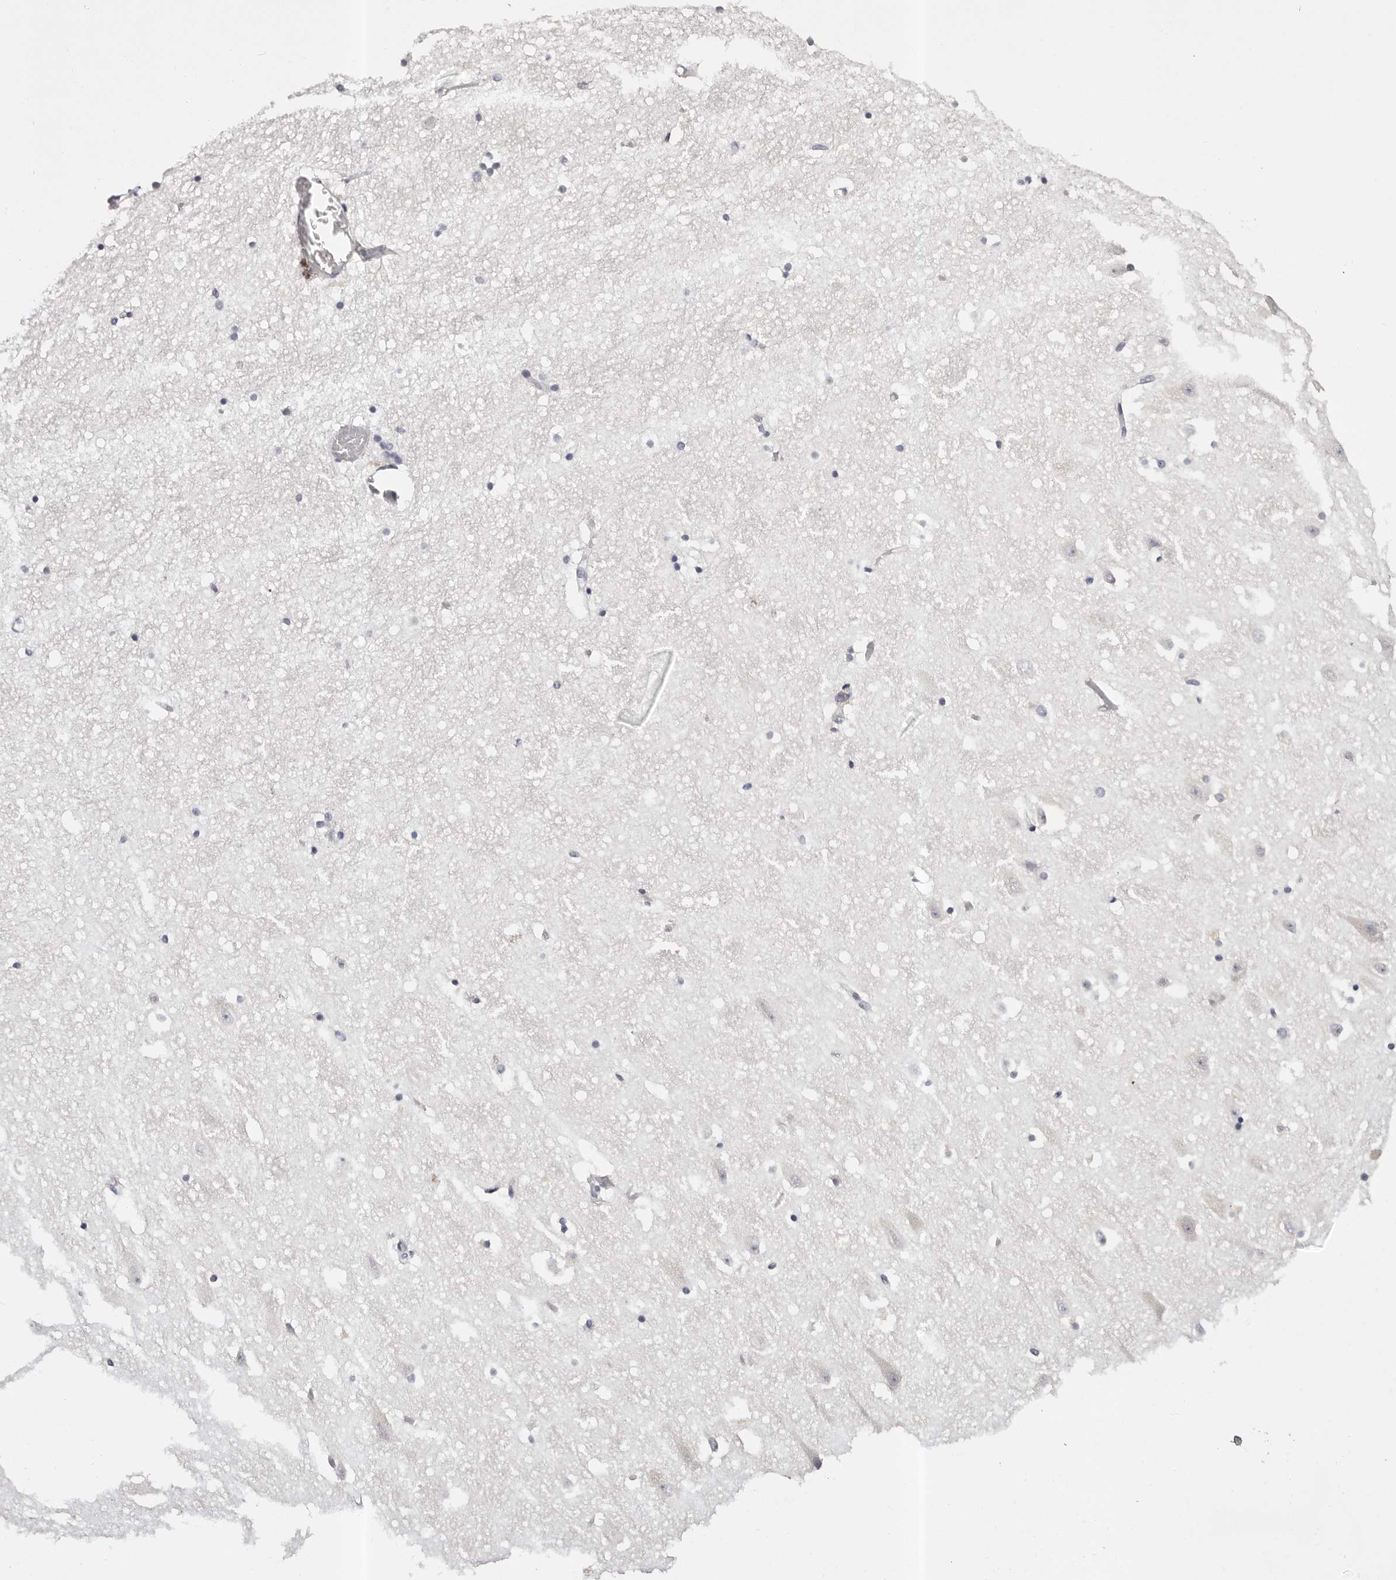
{"staining": {"intensity": "negative", "quantity": "none", "location": "none"}, "tissue": "hippocampus", "cell_type": "Glial cells", "image_type": "normal", "snomed": [{"axis": "morphology", "description": "Normal tissue, NOS"}, {"axis": "topography", "description": "Hippocampus"}], "caption": "High magnification brightfield microscopy of unremarkable hippocampus stained with DAB (brown) and counterstained with hematoxylin (blue): glial cells show no significant staining. (DAB (3,3'-diaminobenzidine) immunohistochemistry, high magnification).", "gene": "ROM1", "patient": {"sex": "female", "age": 52}}